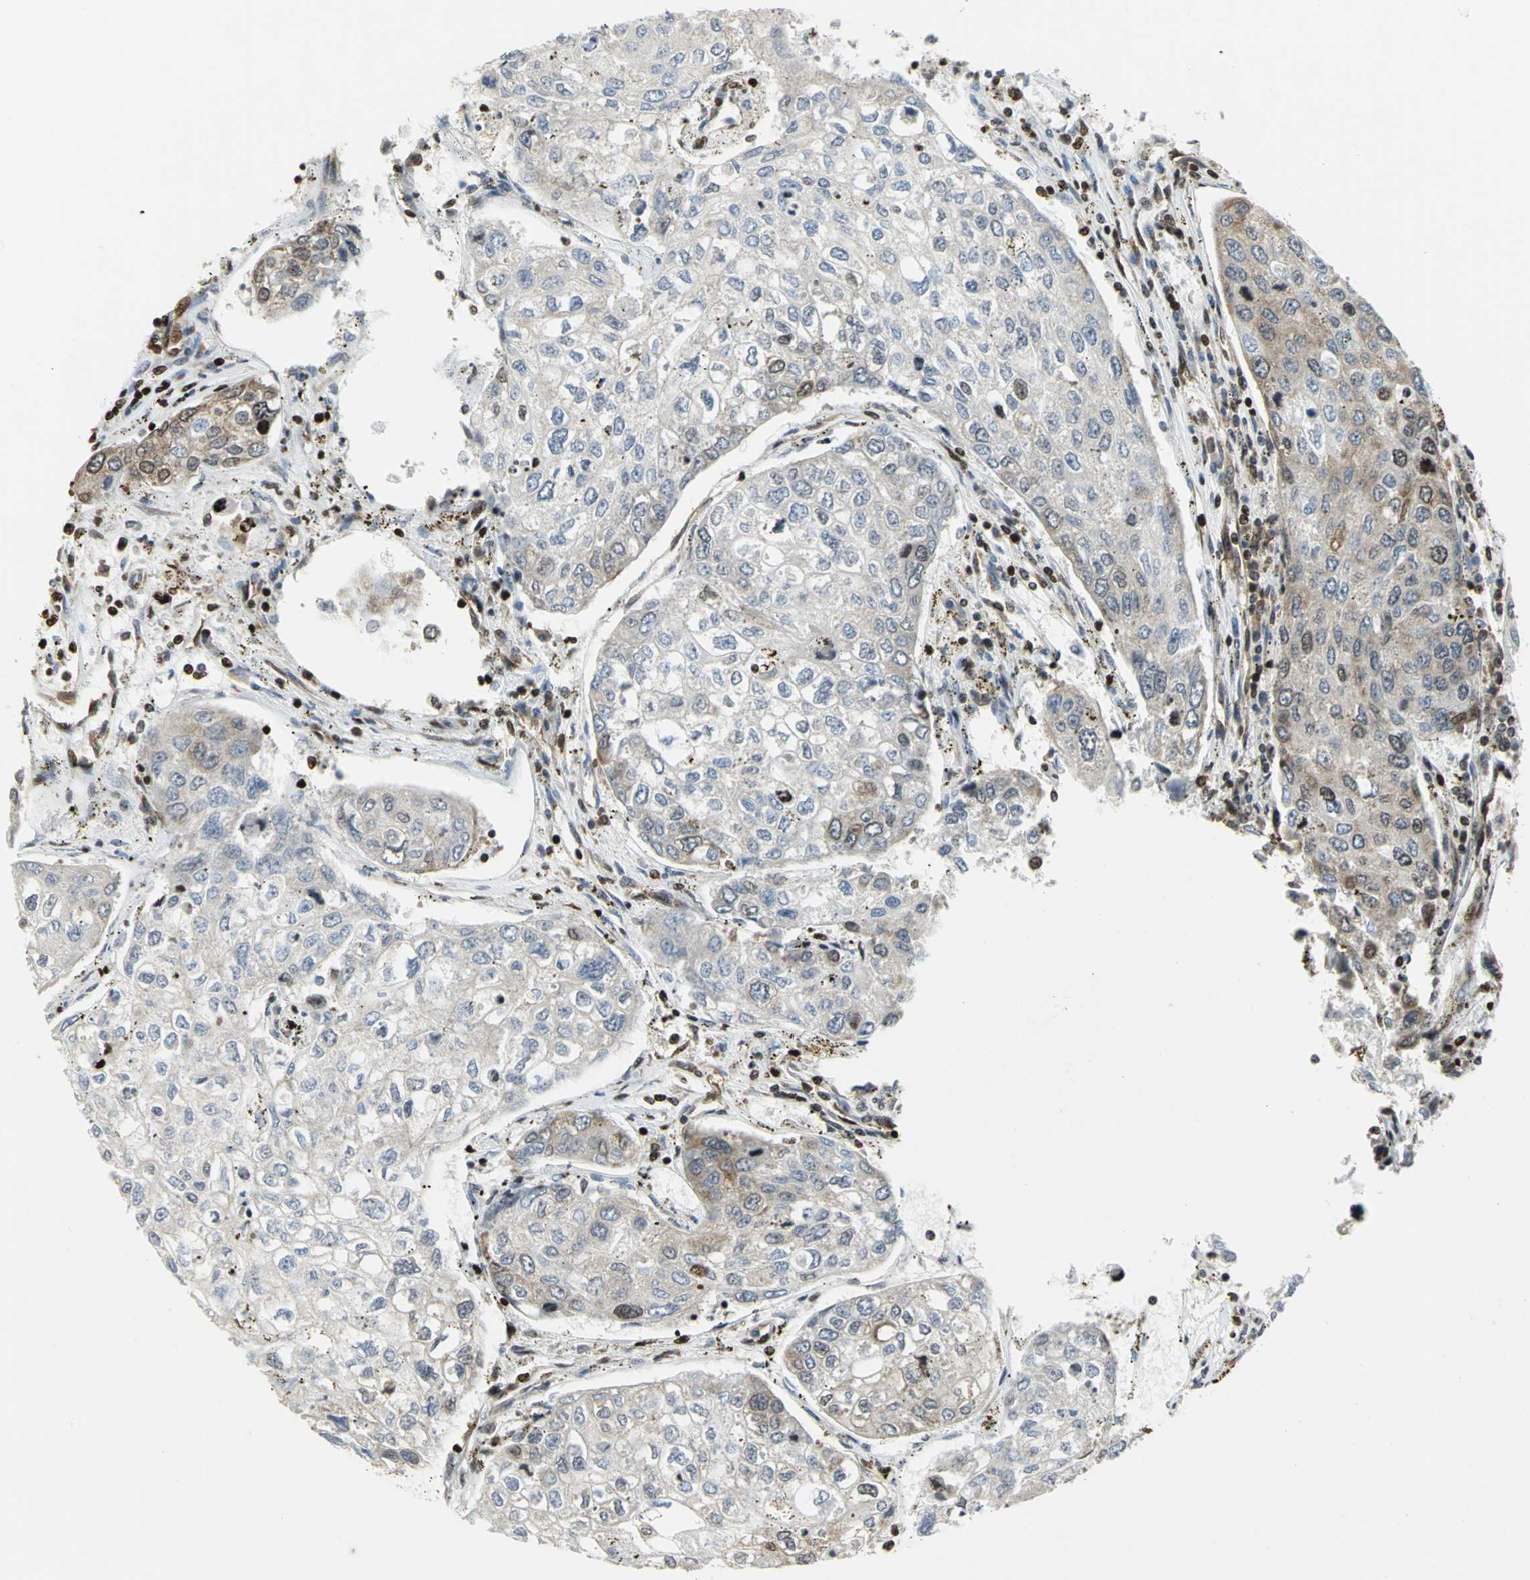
{"staining": {"intensity": "weak", "quantity": "25%-75%", "location": "cytoplasmic/membranous,nuclear"}, "tissue": "urothelial cancer", "cell_type": "Tumor cells", "image_type": "cancer", "snomed": [{"axis": "morphology", "description": "Urothelial carcinoma, High grade"}, {"axis": "topography", "description": "Lymph node"}, {"axis": "topography", "description": "Urinary bladder"}], "caption": "Weak cytoplasmic/membranous and nuclear expression is seen in approximately 25%-75% of tumor cells in high-grade urothelial carcinoma.", "gene": "HMGB1", "patient": {"sex": "male", "age": 51}}